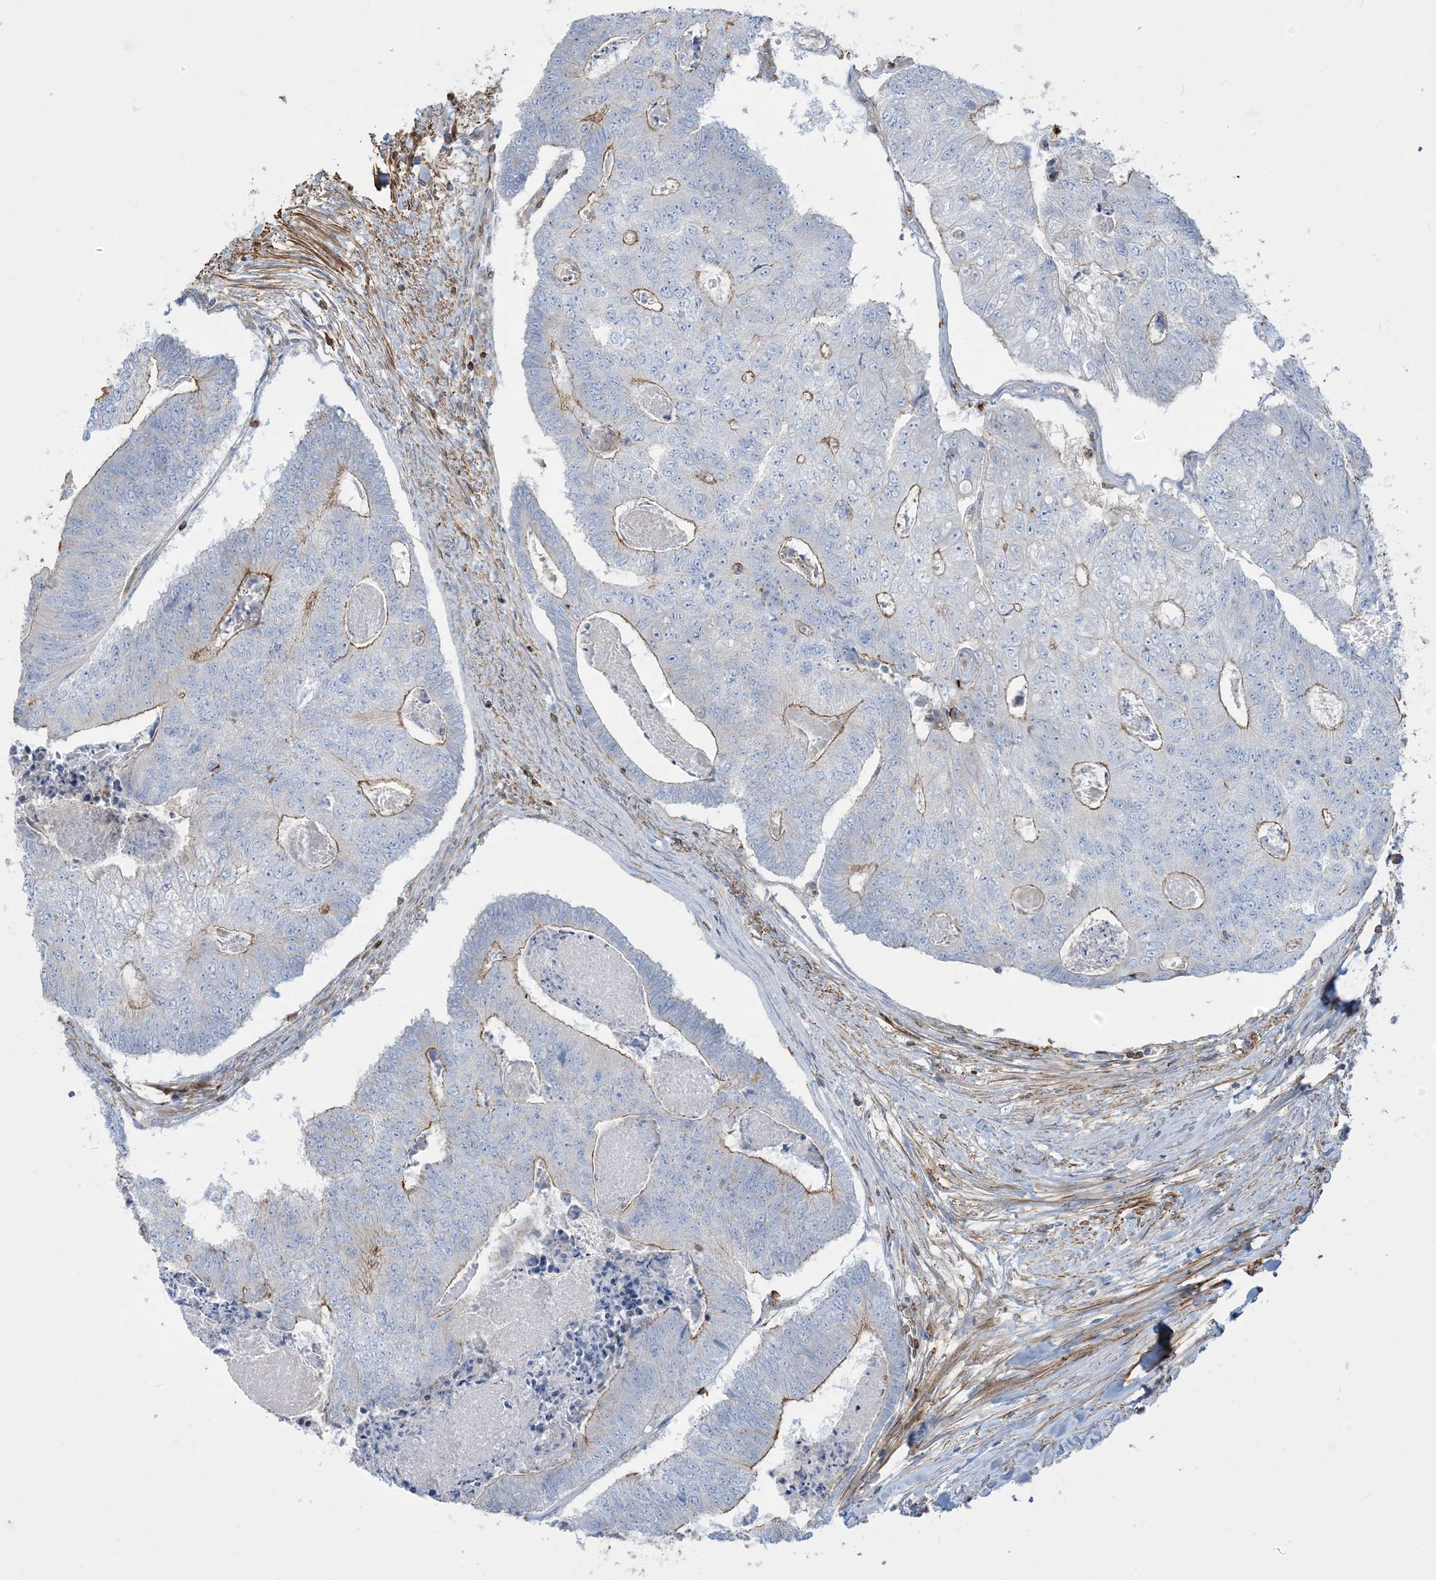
{"staining": {"intensity": "moderate", "quantity": "<25%", "location": "cytoplasmic/membranous"}, "tissue": "colorectal cancer", "cell_type": "Tumor cells", "image_type": "cancer", "snomed": [{"axis": "morphology", "description": "Adenocarcinoma, NOS"}, {"axis": "topography", "description": "Colon"}], "caption": "Protein analysis of adenocarcinoma (colorectal) tissue reveals moderate cytoplasmic/membranous positivity in approximately <25% of tumor cells. (DAB IHC with brightfield microscopy, high magnification).", "gene": "GTF3C2", "patient": {"sex": "female", "age": 67}}